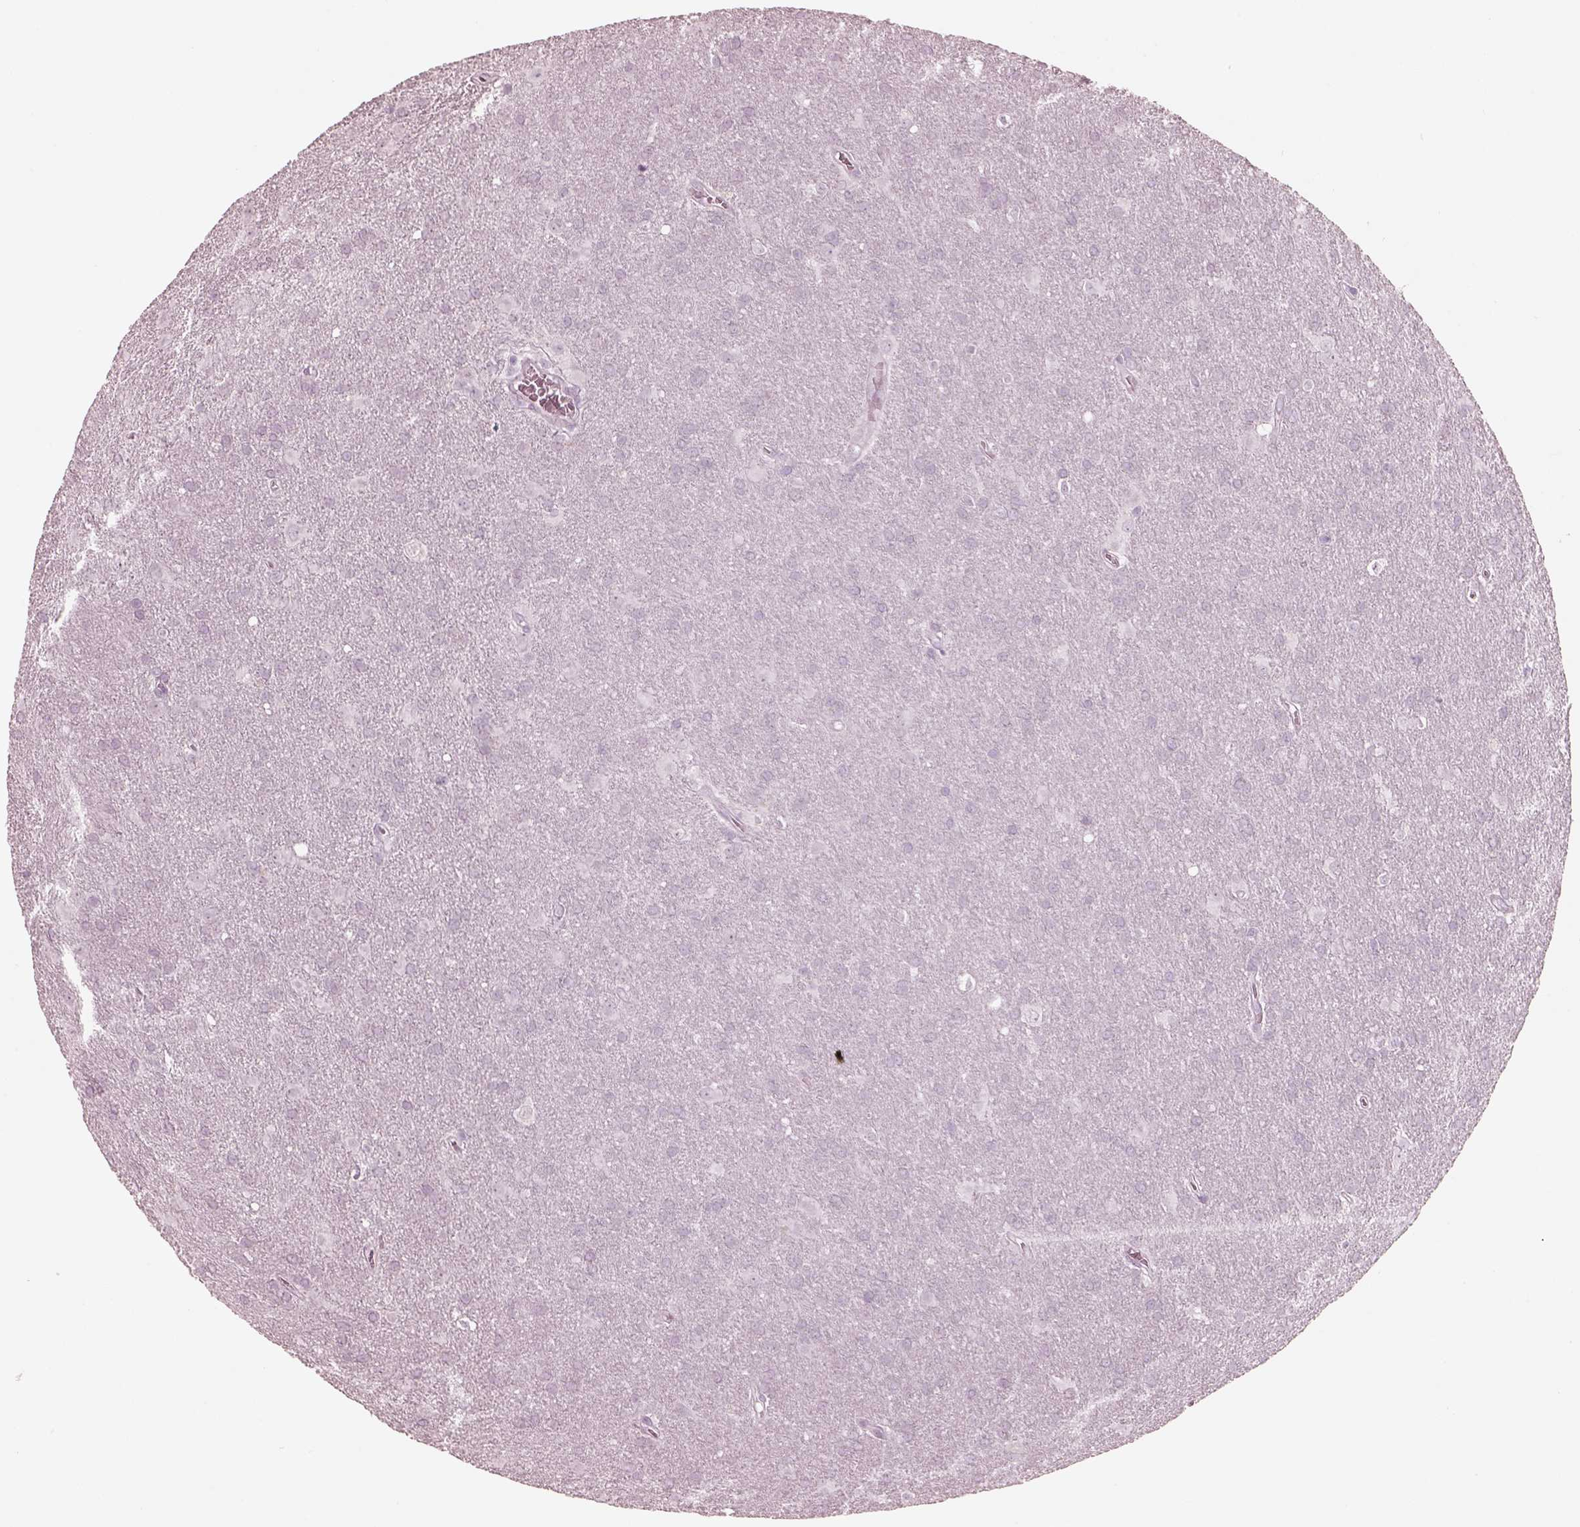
{"staining": {"intensity": "negative", "quantity": "none", "location": "none"}, "tissue": "glioma", "cell_type": "Tumor cells", "image_type": "cancer", "snomed": [{"axis": "morphology", "description": "Glioma, malignant, Low grade"}, {"axis": "topography", "description": "Brain"}], "caption": "IHC of glioma displays no positivity in tumor cells.", "gene": "KRTAP24-1", "patient": {"sex": "male", "age": 58}}